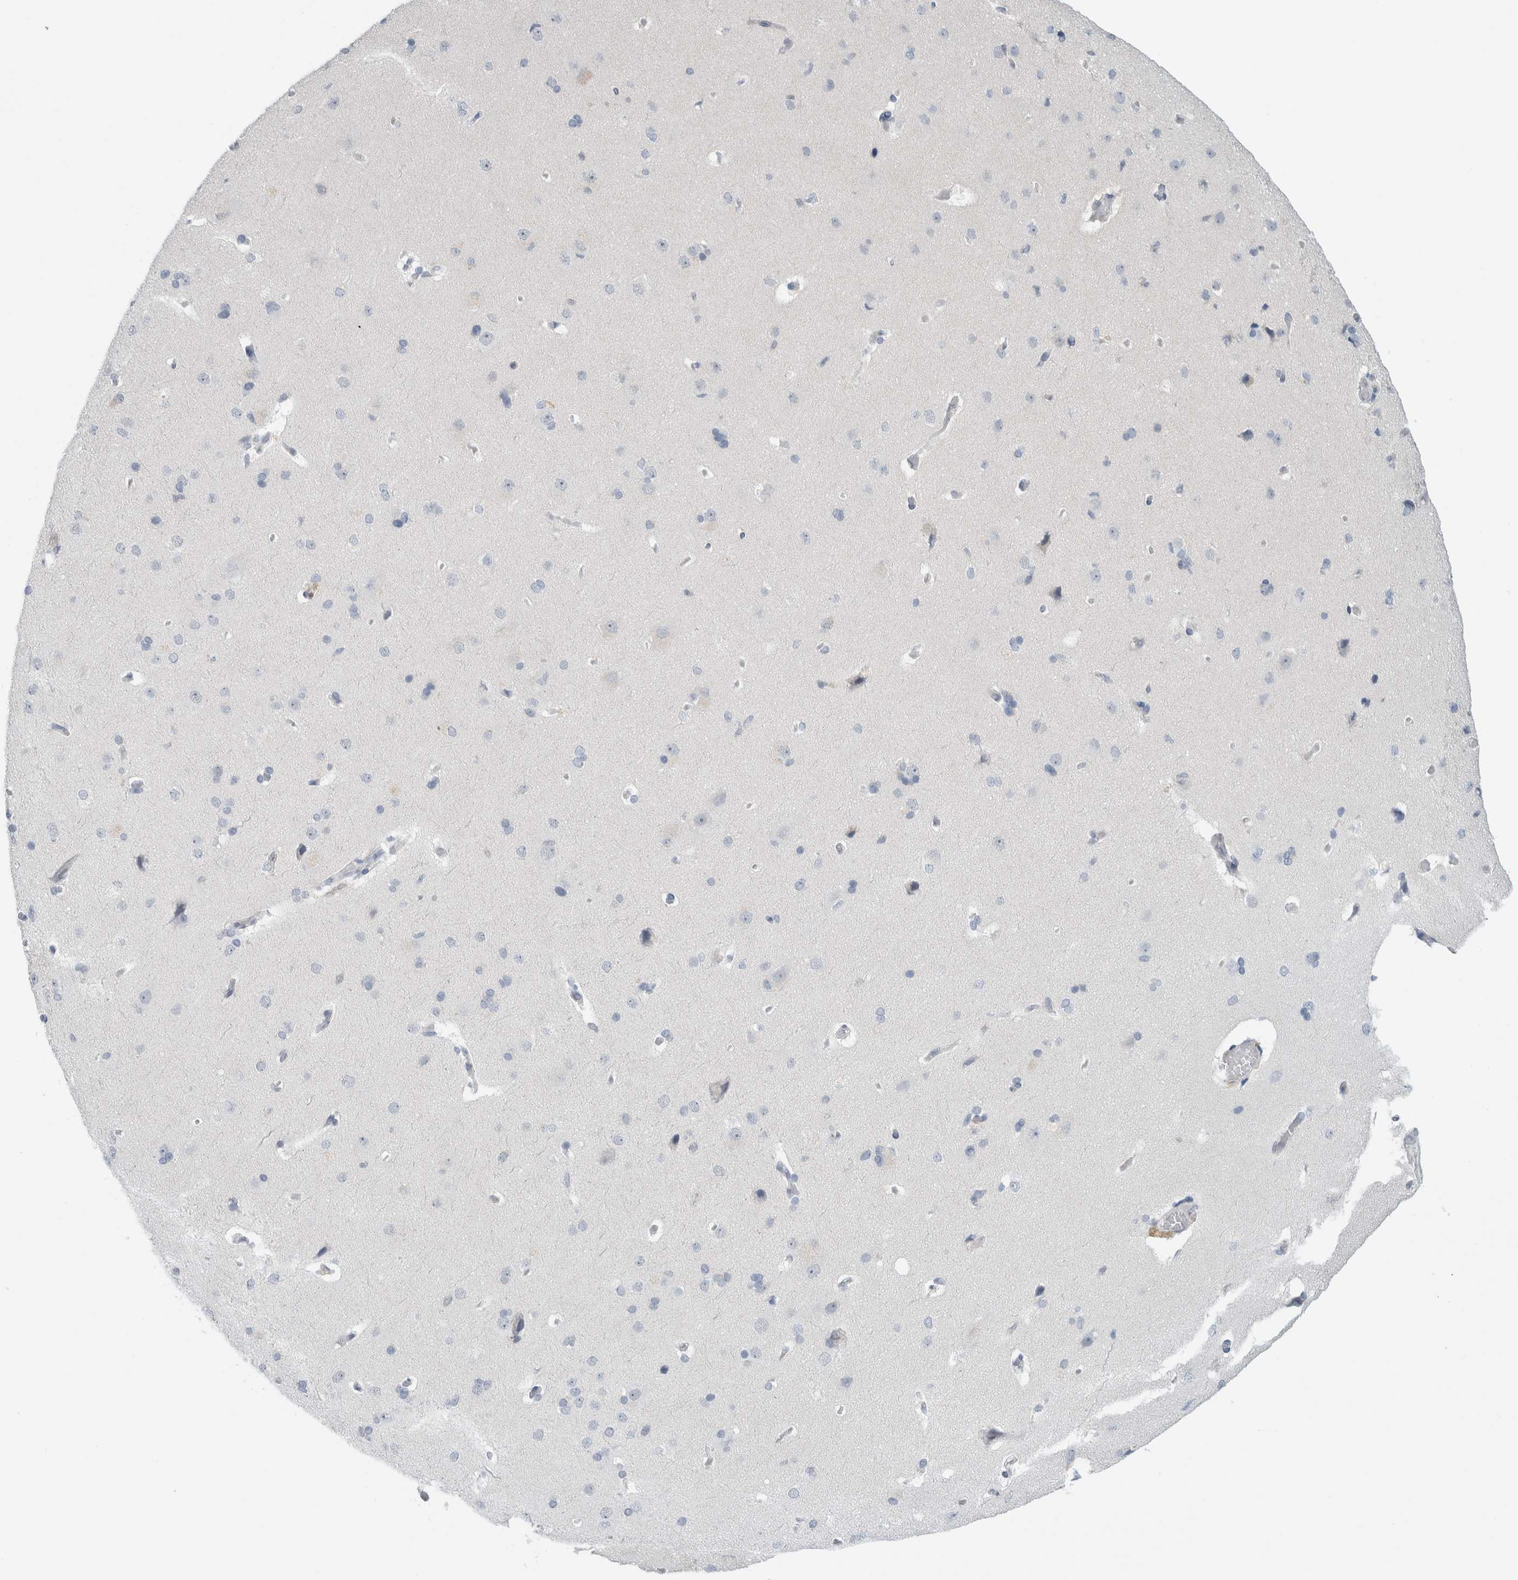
{"staining": {"intensity": "negative", "quantity": "none", "location": "none"}, "tissue": "cerebral cortex", "cell_type": "Endothelial cells", "image_type": "normal", "snomed": [{"axis": "morphology", "description": "Normal tissue, NOS"}, {"axis": "topography", "description": "Cerebral cortex"}], "caption": "Endothelial cells show no significant protein expression in normal cerebral cortex.", "gene": "CASP6", "patient": {"sex": "male", "age": 62}}